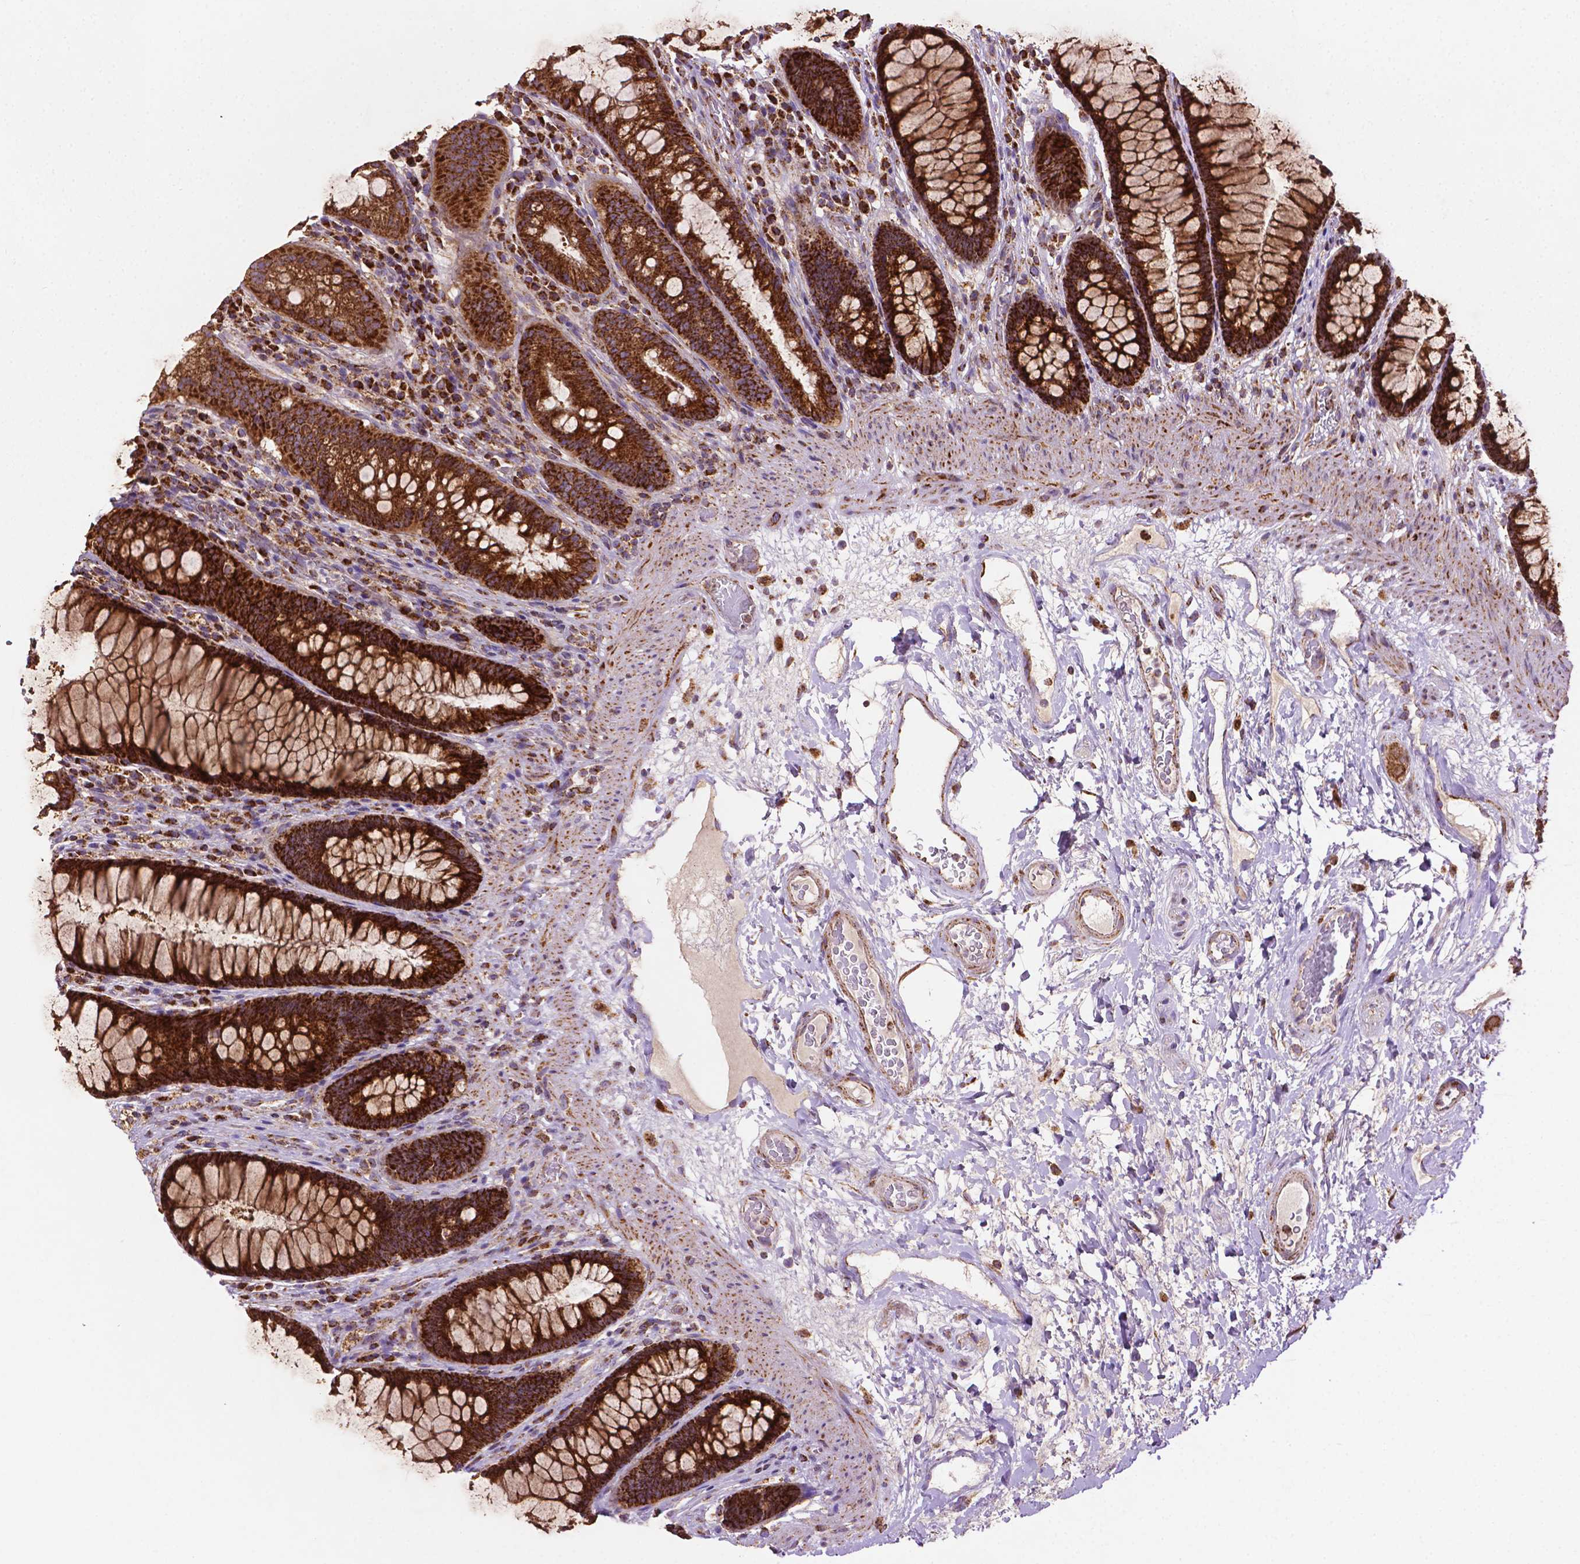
{"staining": {"intensity": "strong", "quantity": ">75%", "location": "cytoplasmic/membranous"}, "tissue": "rectum", "cell_type": "Glandular cells", "image_type": "normal", "snomed": [{"axis": "morphology", "description": "Normal tissue, NOS"}, {"axis": "topography", "description": "Rectum"}], "caption": "Benign rectum demonstrates strong cytoplasmic/membranous positivity in about >75% of glandular cells Nuclei are stained in blue..", "gene": "ILVBL", "patient": {"sex": "male", "age": 72}}